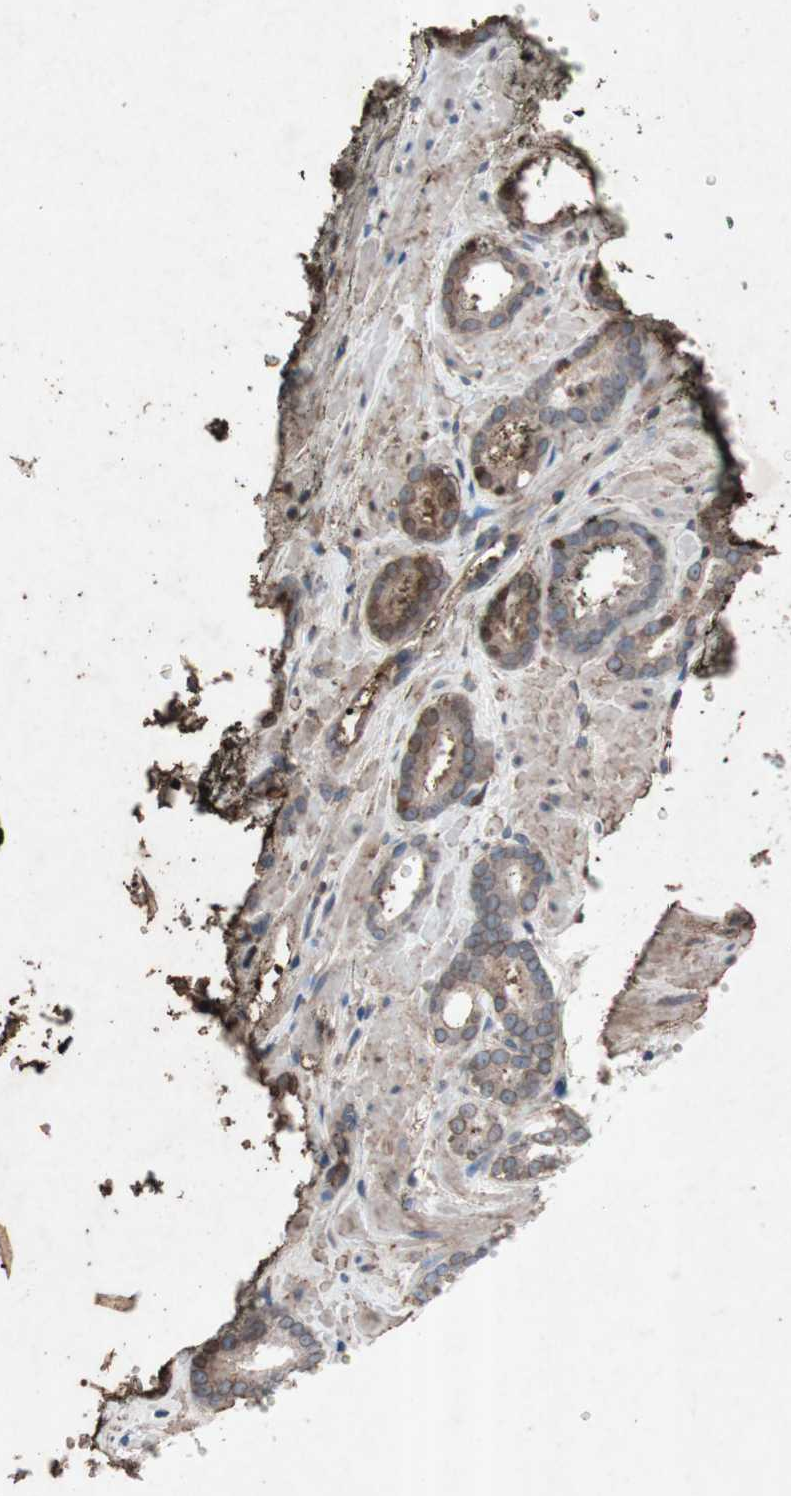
{"staining": {"intensity": "moderate", "quantity": "25%-75%", "location": "cytoplasmic/membranous"}, "tissue": "prostate cancer", "cell_type": "Tumor cells", "image_type": "cancer", "snomed": [{"axis": "morphology", "description": "Adenocarcinoma, Low grade"}, {"axis": "topography", "description": "Prostate"}], "caption": "Immunohistochemical staining of human prostate cancer shows moderate cytoplasmic/membranous protein positivity in about 25%-75% of tumor cells.", "gene": "GRB7", "patient": {"sex": "male", "age": 57}}